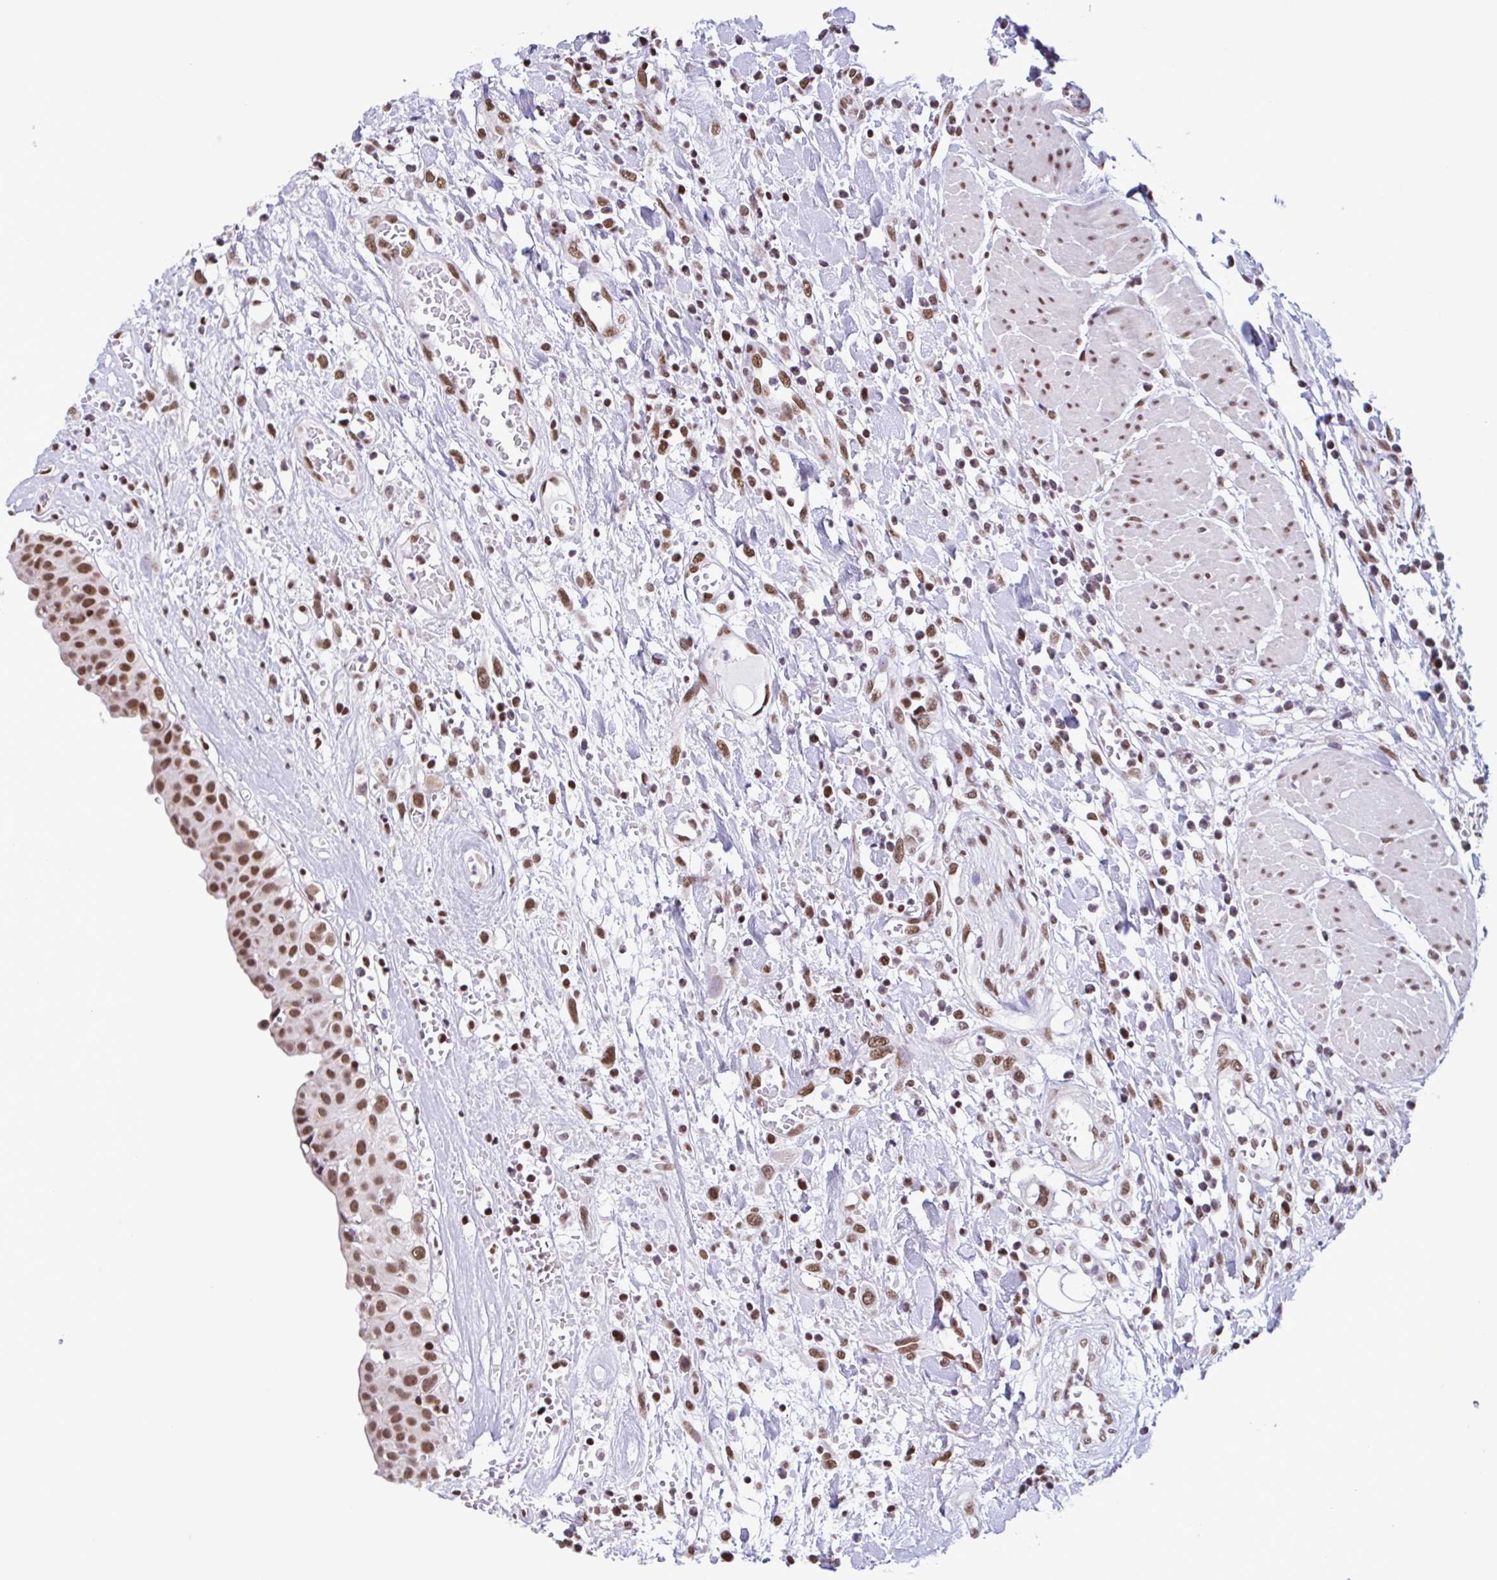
{"staining": {"intensity": "moderate", "quantity": ">75%", "location": "nuclear"}, "tissue": "urinary bladder", "cell_type": "Urothelial cells", "image_type": "normal", "snomed": [{"axis": "morphology", "description": "Normal tissue, NOS"}, {"axis": "topography", "description": "Urinary bladder"}], "caption": "This is a photomicrograph of IHC staining of normal urinary bladder, which shows moderate staining in the nuclear of urothelial cells.", "gene": "TIMM21", "patient": {"sex": "male", "age": 64}}